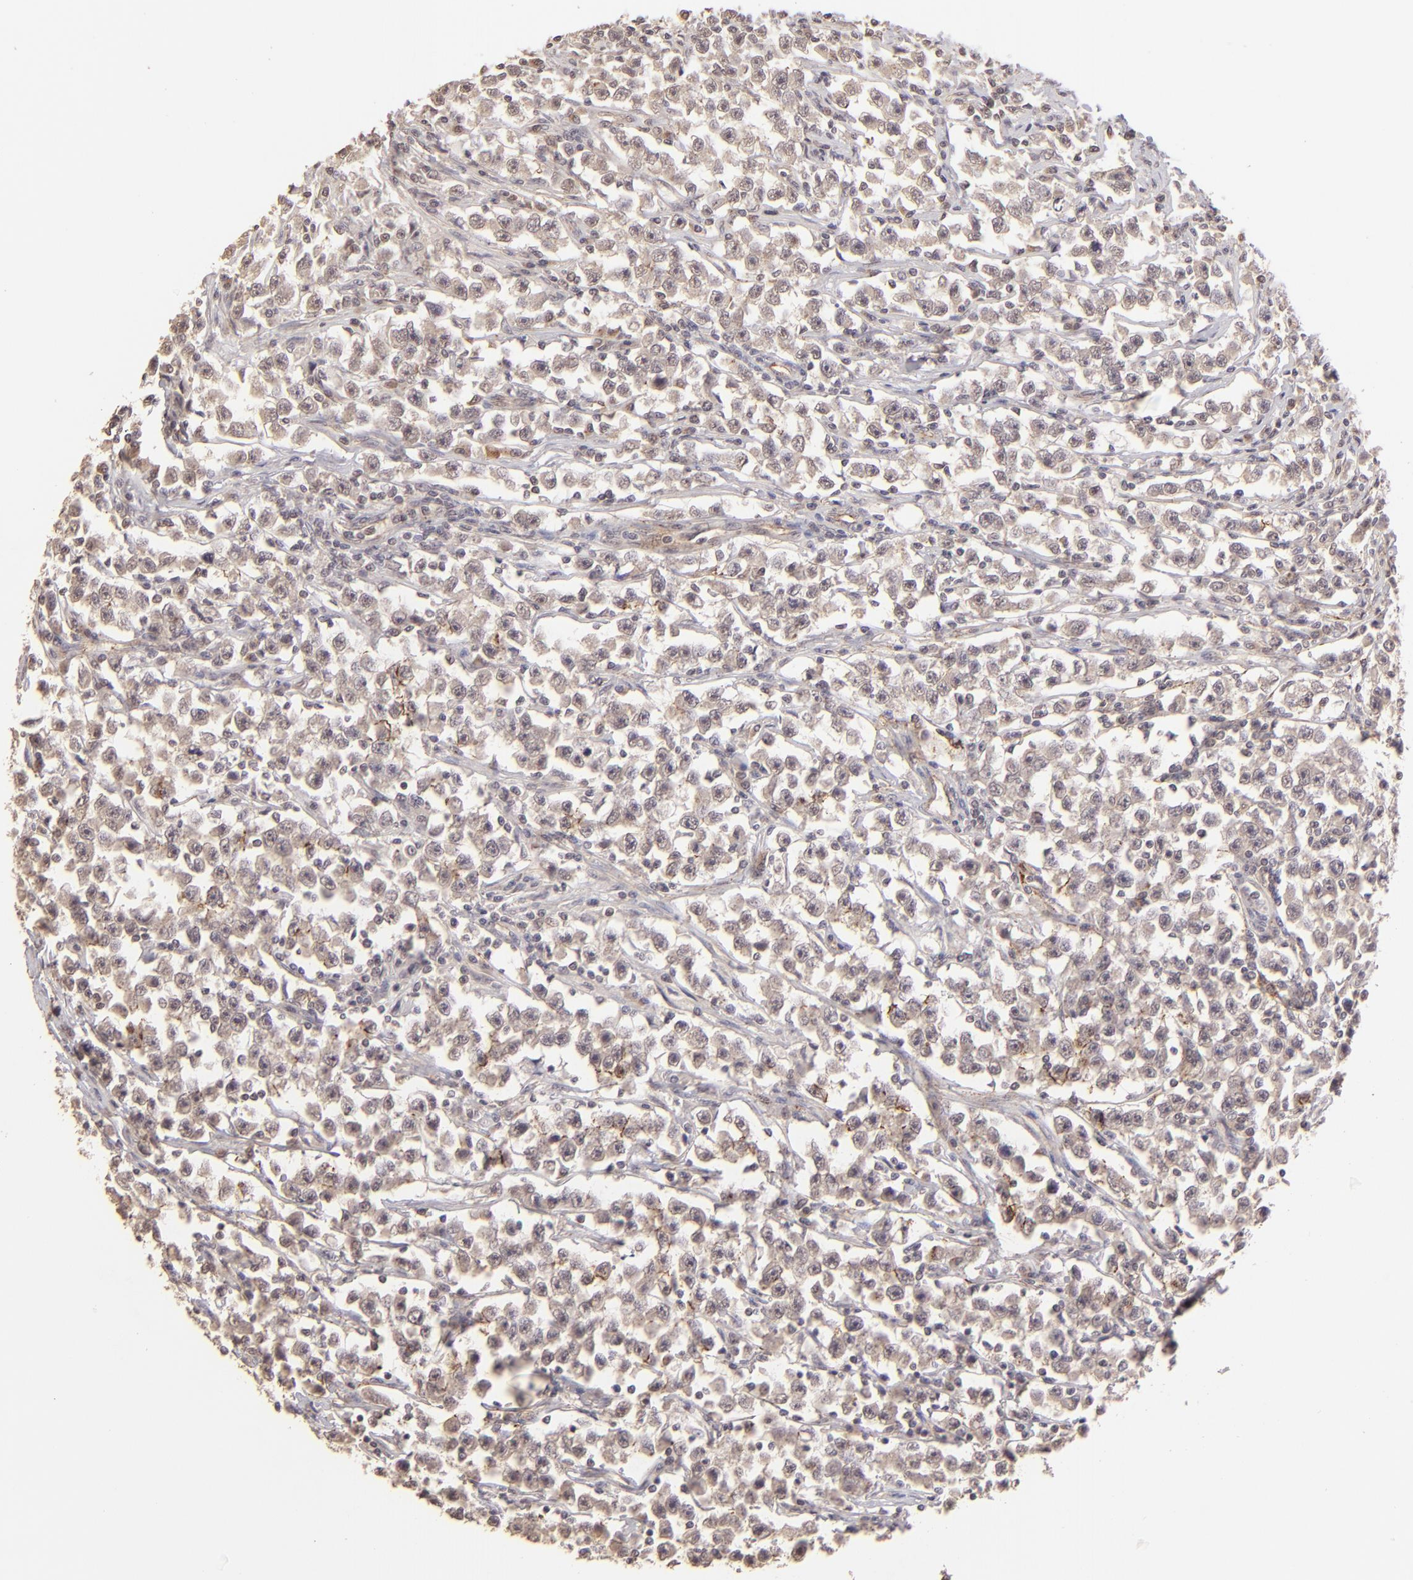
{"staining": {"intensity": "weak", "quantity": ">75%", "location": "cytoplasmic/membranous"}, "tissue": "testis cancer", "cell_type": "Tumor cells", "image_type": "cancer", "snomed": [{"axis": "morphology", "description": "Seminoma, NOS"}, {"axis": "topography", "description": "Testis"}], "caption": "IHC photomicrograph of human testis cancer (seminoma) stained for a protein (brown), which reveals low levels of weak cytoplasmic/membranous positivity in approximately >75% of tumor cells.", "gene": "CLDN1", "patient": {"sex": "male", "age": 33}}